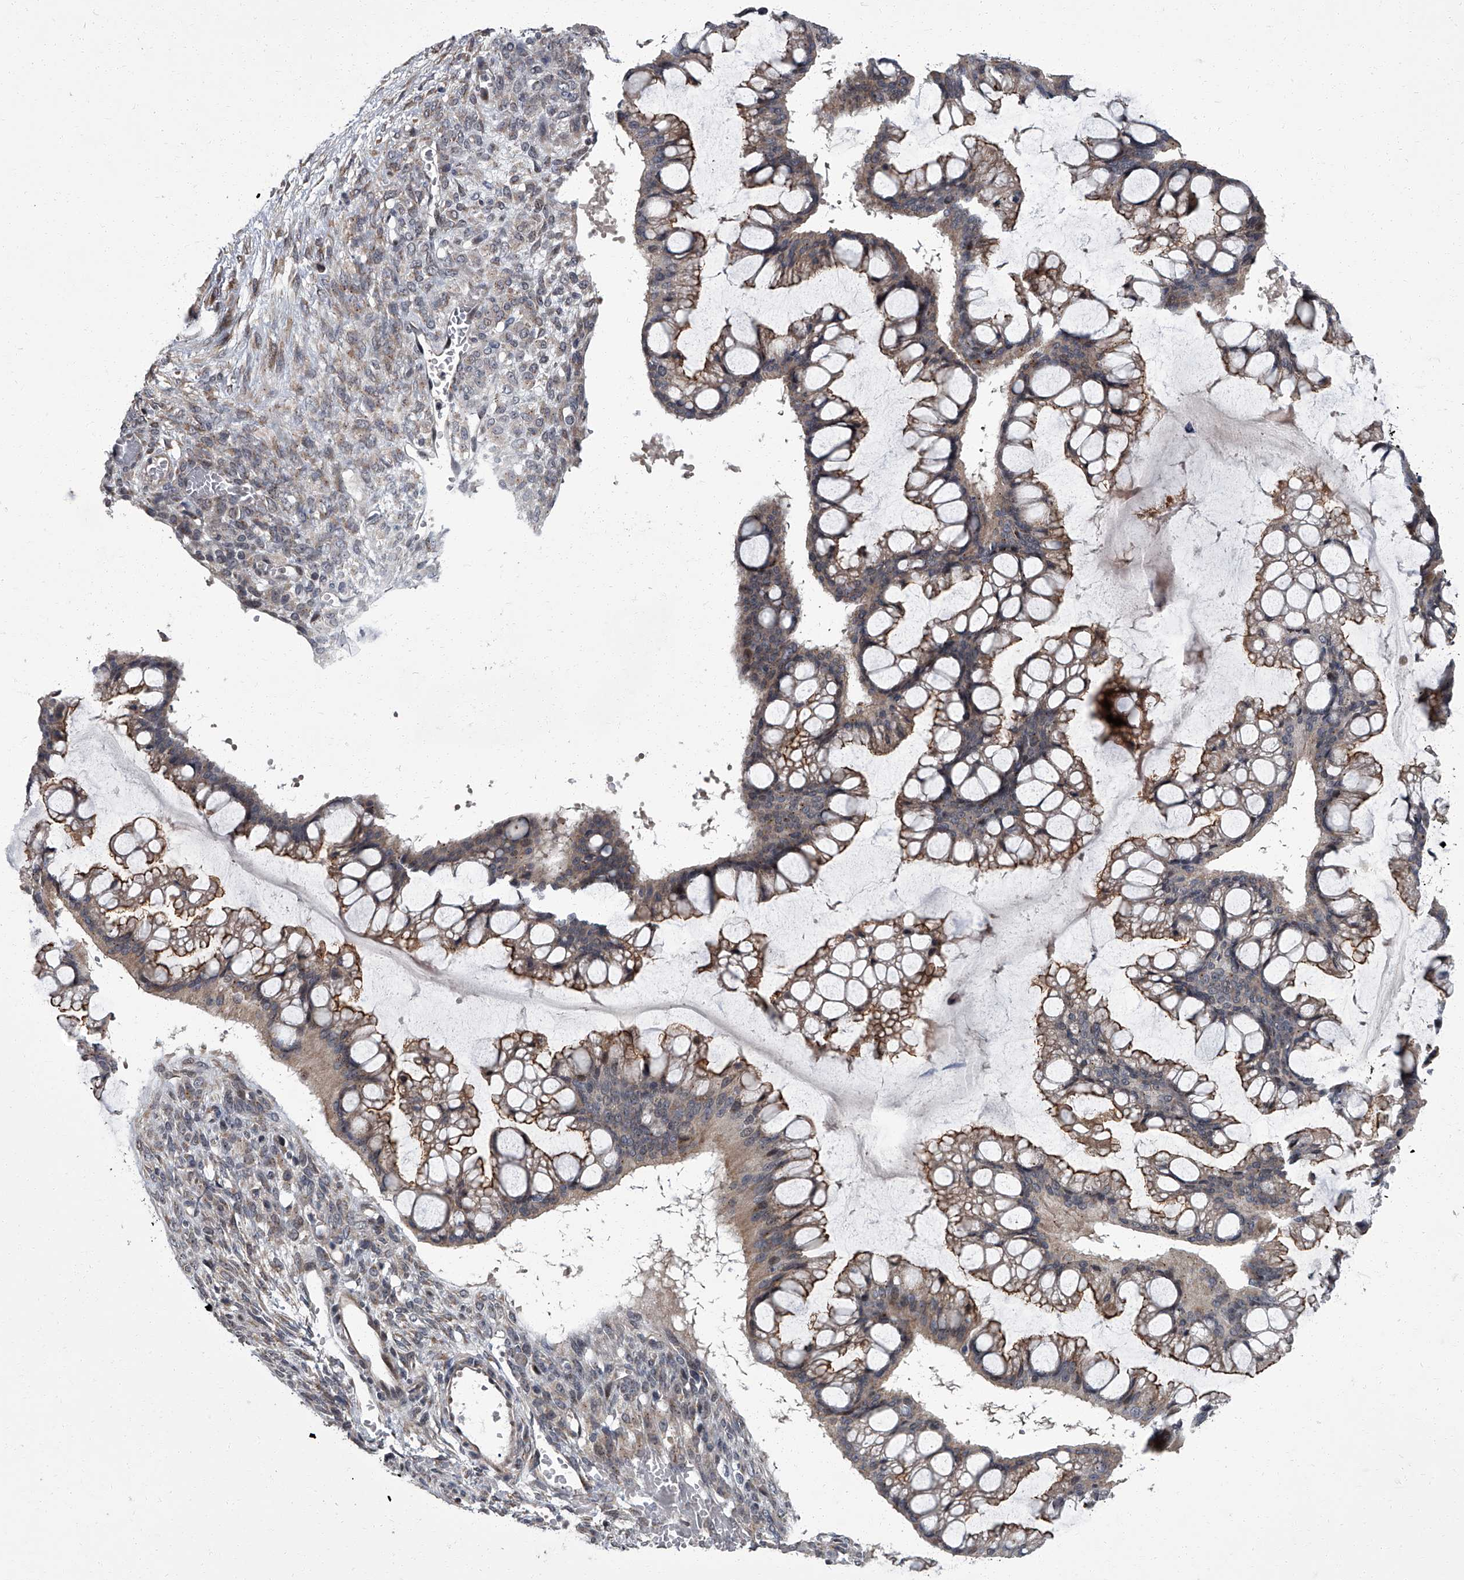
{"staining": {"intensity": "moderate", "quantity": "25%-75%", "location": "cytoplasmic/membranous"}, "tissue": "ovarian cancer", "cell_type": "Tumor cells", "image_type": "cancer", "snomed": [{"axis": "morphology", "description": "Cystadenocarcinoma, mucinous, NOS"}, {"axis": "topography", "description": "Ovary"}], "caption": "An image showing moderate cytoplasmic/membranous expression in approximately 25%-75% of tumor cells in ovarian mucinous cystadenocarcinoma, as visualized by brown immunohistochemical staining.", "gene": "ZNF274", "patient": {"sex": "female", "age": 73}}